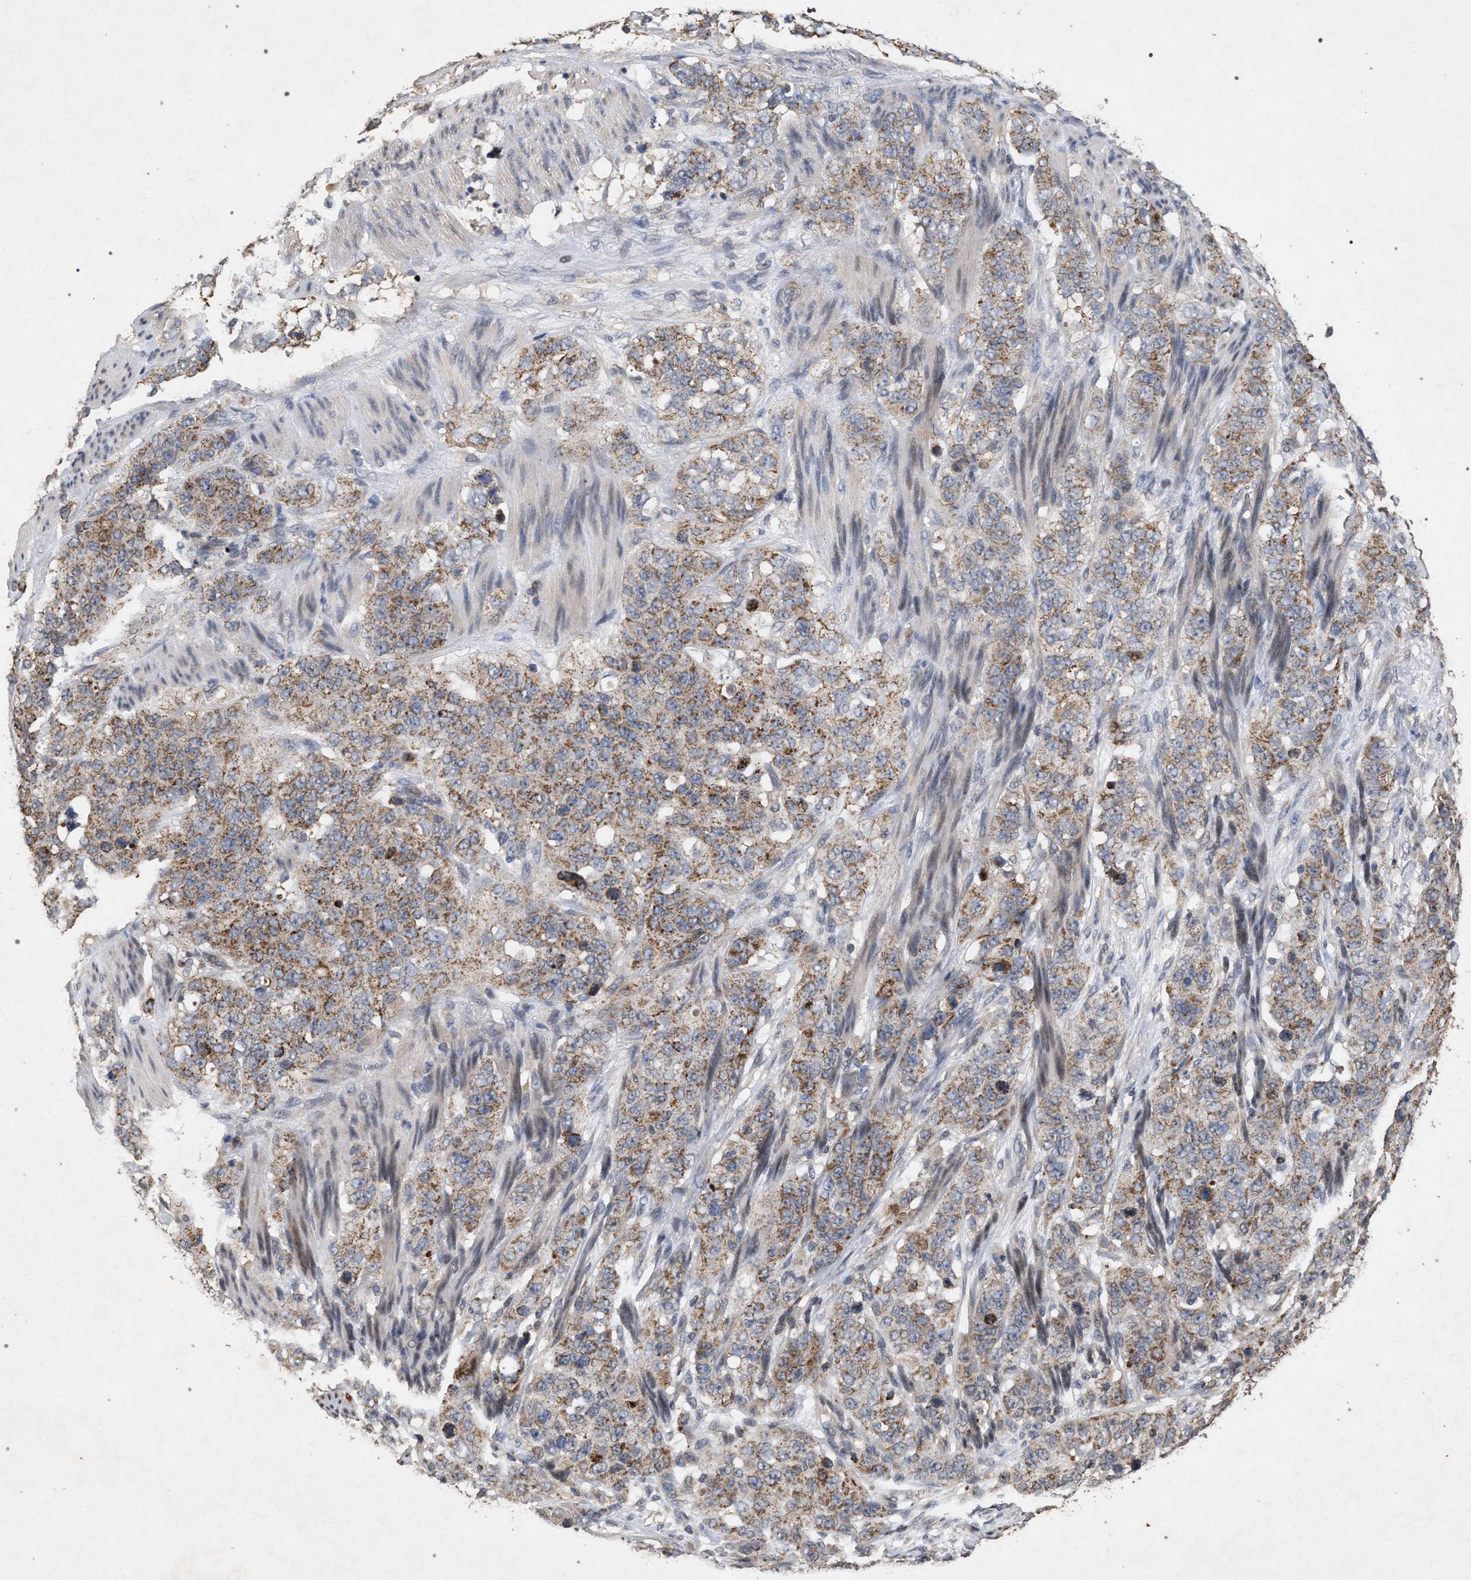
{"staining": {"intensity": "moderate", "quantity": ">75%", "location": "cytoplasmic/membranous"}, "tissue": "stomach cancer", "cell_type": "Tumor cells", "image_type": "cancer", "snomed": [{"axis": "morphology", "description": "Adenocarcinoma, NOS"}, {"axis": "topography", "description": "Stomach"}], "caption": "Adenocarcinoma (stomach) stained with IHC reveals moderate cytoplasmic/membranous expression in about >75% of tumor cells.", "gene": "PKD2L1", "patient": {"sex": "male", "age": 48}}